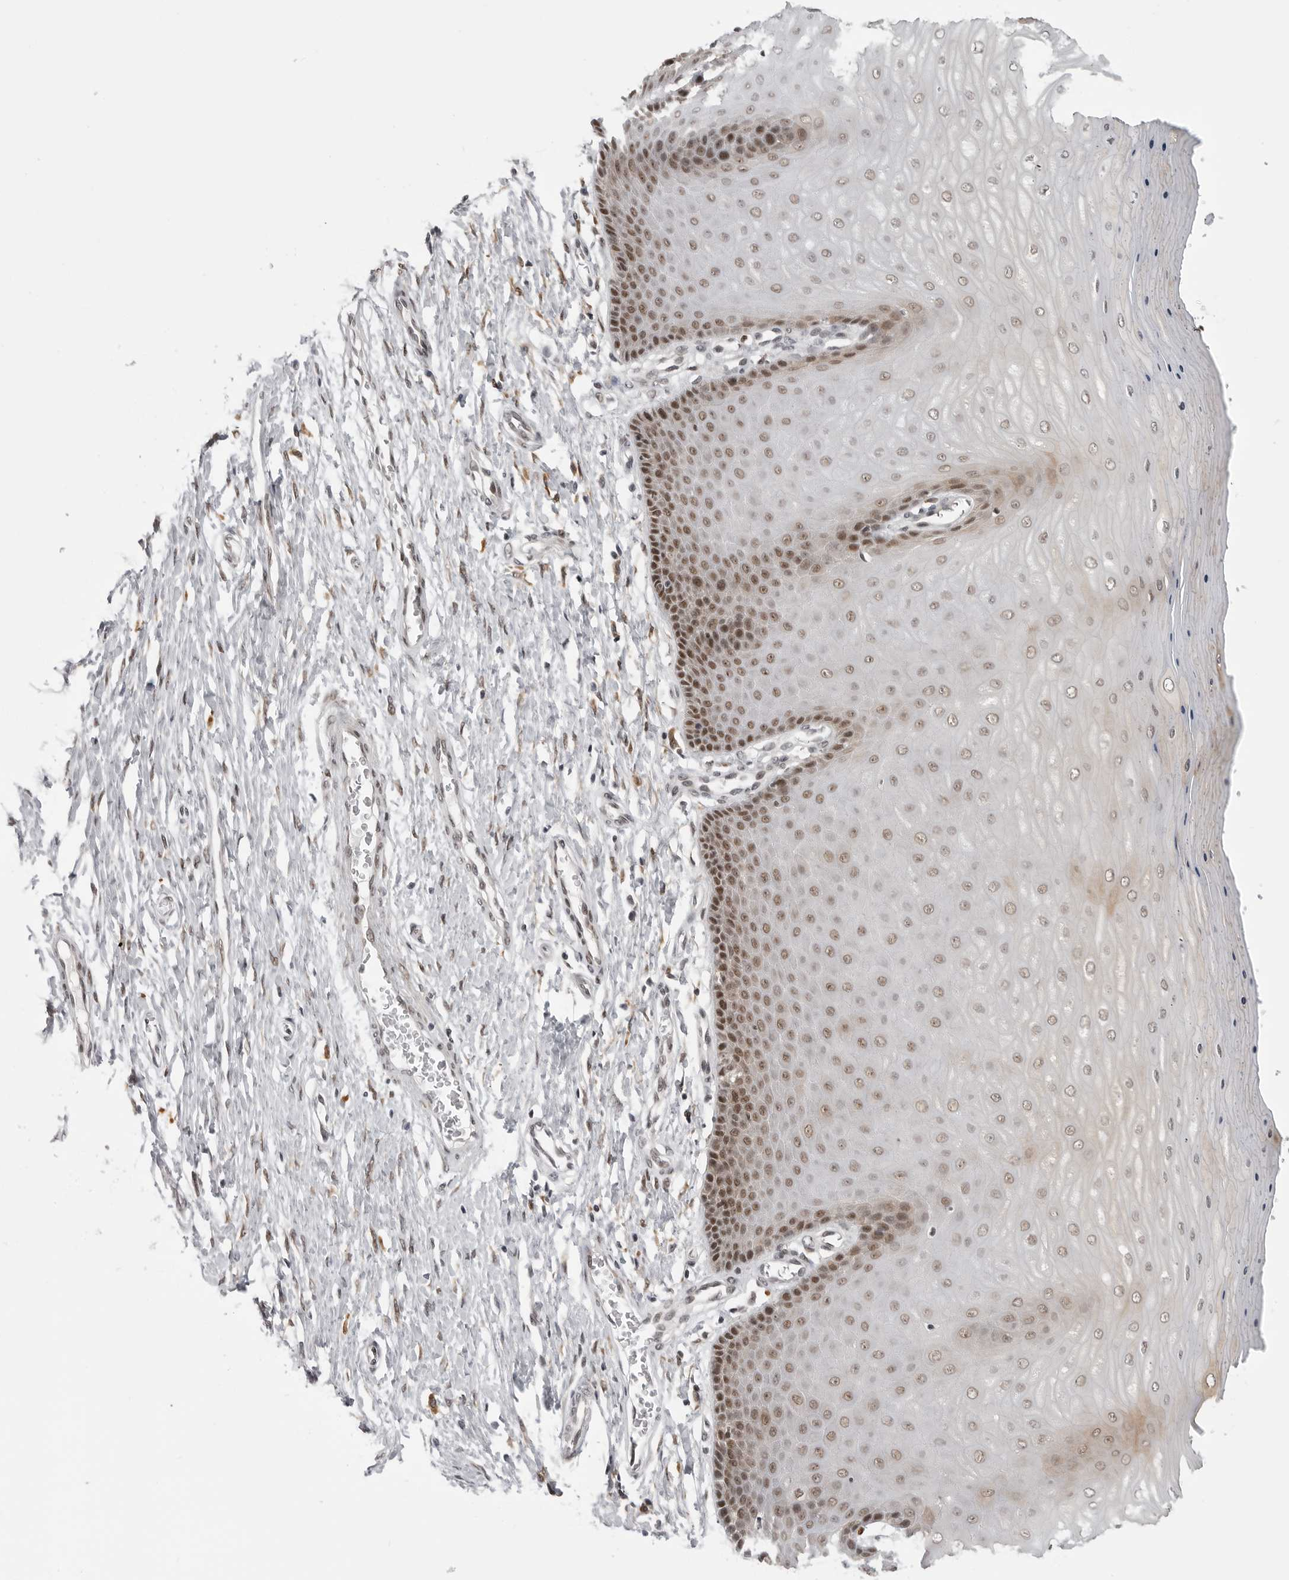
{"staining": {"intensity": "moderate", "quantity": "25%-75%", "location": "nuclear"}, "tissue": "cervix", "cell_type": "Glandular cells", "image_type": "normal", "snomed": [{"axis": "morphology", "description": "Normal tissue, NOS"}, {"axis": "topography", "description": "Cervix"}], "caption": "This is a photomicrograph of immunohistochemistry staining of benign cervix, which shows moderate staining in the nuclear of glandular cells.", "gene": "PRDM10", "patient": {"sex": "female", "age": 55}}